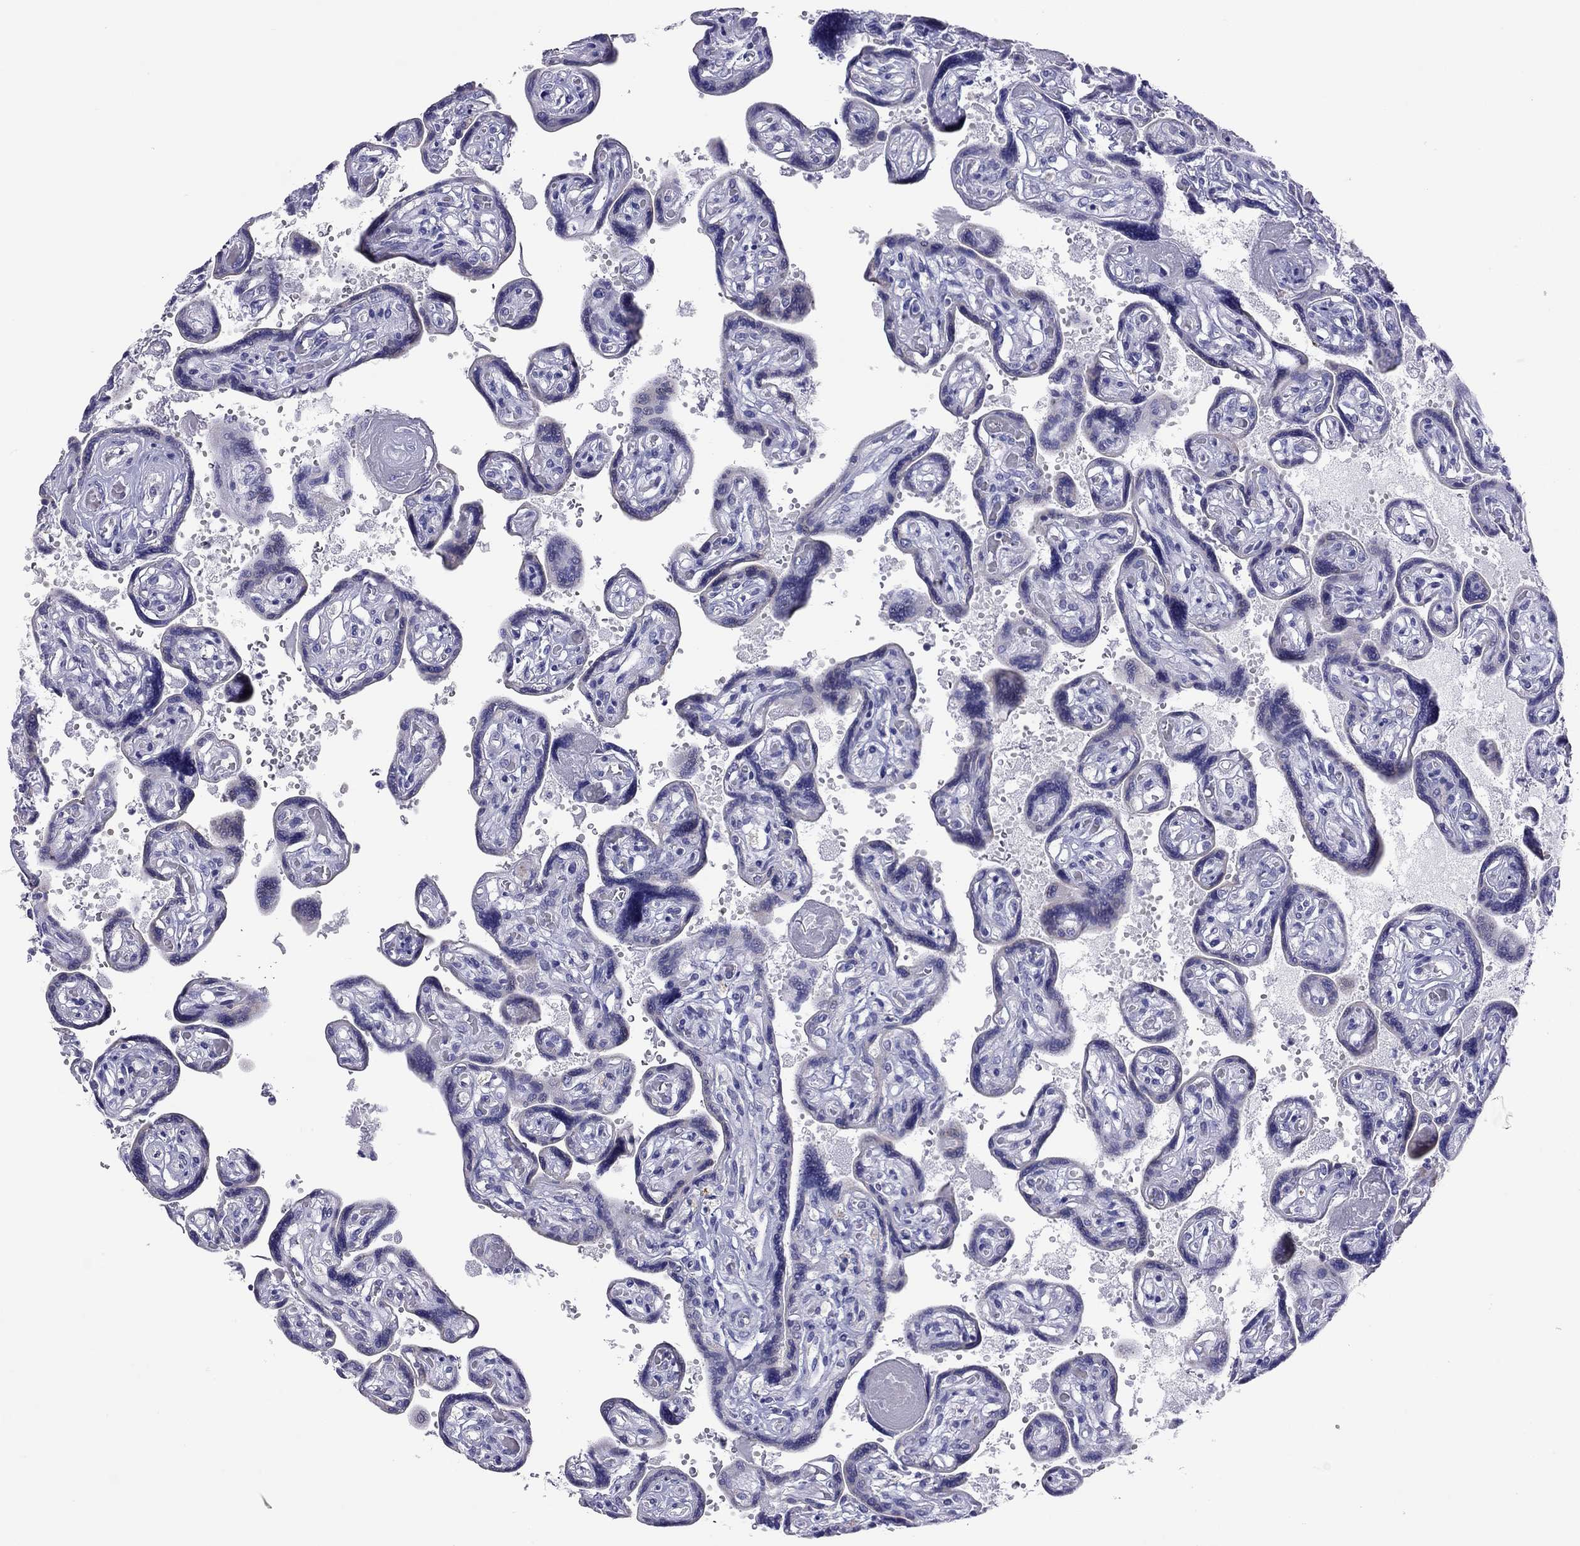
{"staining": {"intensity": "negative", "quantity": "none", "location": "none"}, "tissue": "placenta", "cell_type": "Decidual cells", "image_type": "normal", "snomed": [{"axis": "morphology", "description": "Normal tissue, NOS"}, {"axis": "topography", "description": "Placenta"}], "caption": "This histopathology image is of benign placenta stained with immunohistochemistry to label a protein in brown with the nuclei are counter-stained blue. There is no expression in decidual cells.", "gene": "COL9A1", "patient": {"sex": "female", "age": 32}}